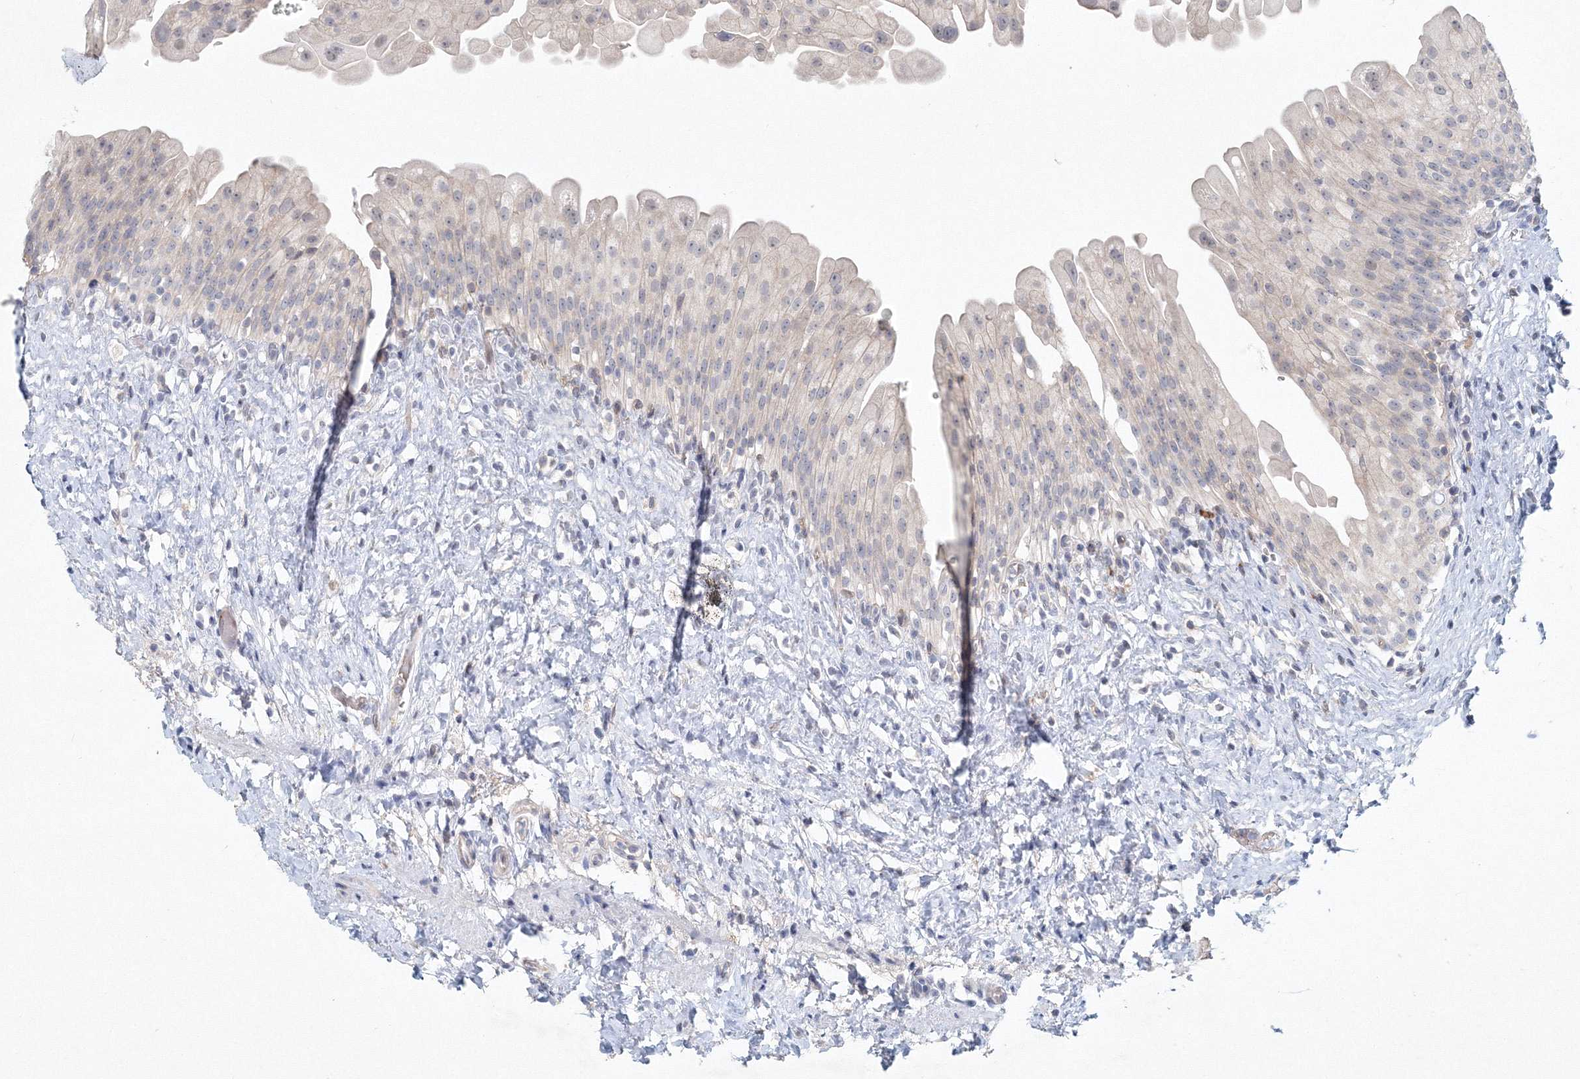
{"staining": {"intensity": "negative", "quantity": "none", "location": "none"}, "tissue": "urinary bladder", "cell_type": "Urothelial cells", "image_type": "normal", "snomed": [{"axis": "morphology", "description": "Normal tissue, NOS"}, {"axis": "topography", "description": "Urinary bladder"}], "caption": "Image shows no significant protein expression in urothelial cells of unremarkable urinary bladder. Nuclei are stained in blue.", "gene": "SH3BP5", "patient": {"sex": "female", "age": 27}}